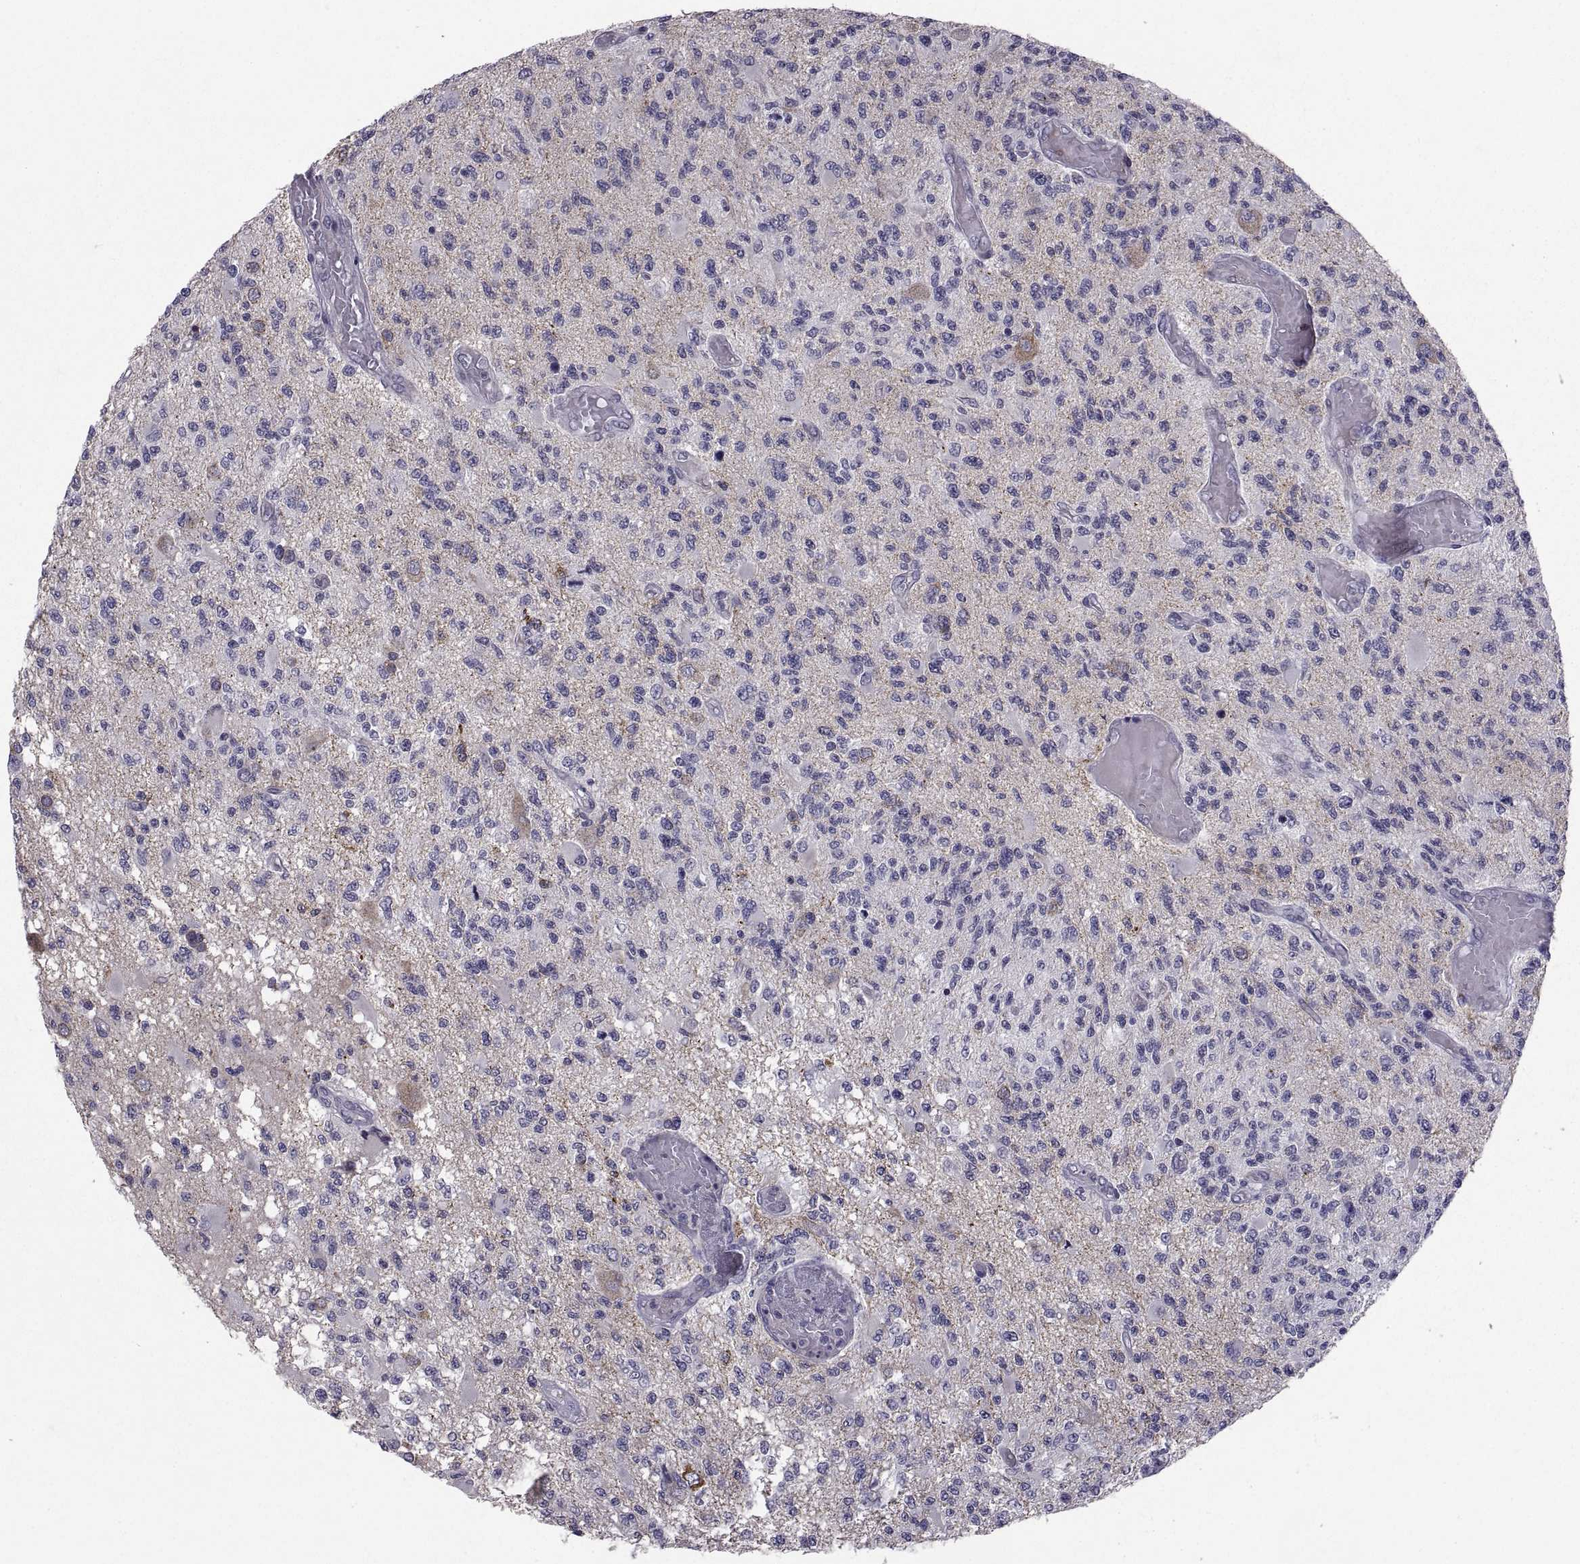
{"staining": {"intensity": "negative", "quantity": "none", "location": "none"}, "tissue": "glioma", "cell_type": "Tumor cells", "image_type": "cancer", "snomed": [{"axis": "morphology", "description": "Glioma, malignant, High grade"}, {"axis": "topography", "description": "Brain"}], "caption": "An IHC micrograph of glioma is shown. There is no staining in tumor cells of glioma. (DAB immunohistochemistry (IHC), high magnification).", "gene": "NPTX2", "patient": {"sex": "female", "age": 63}}